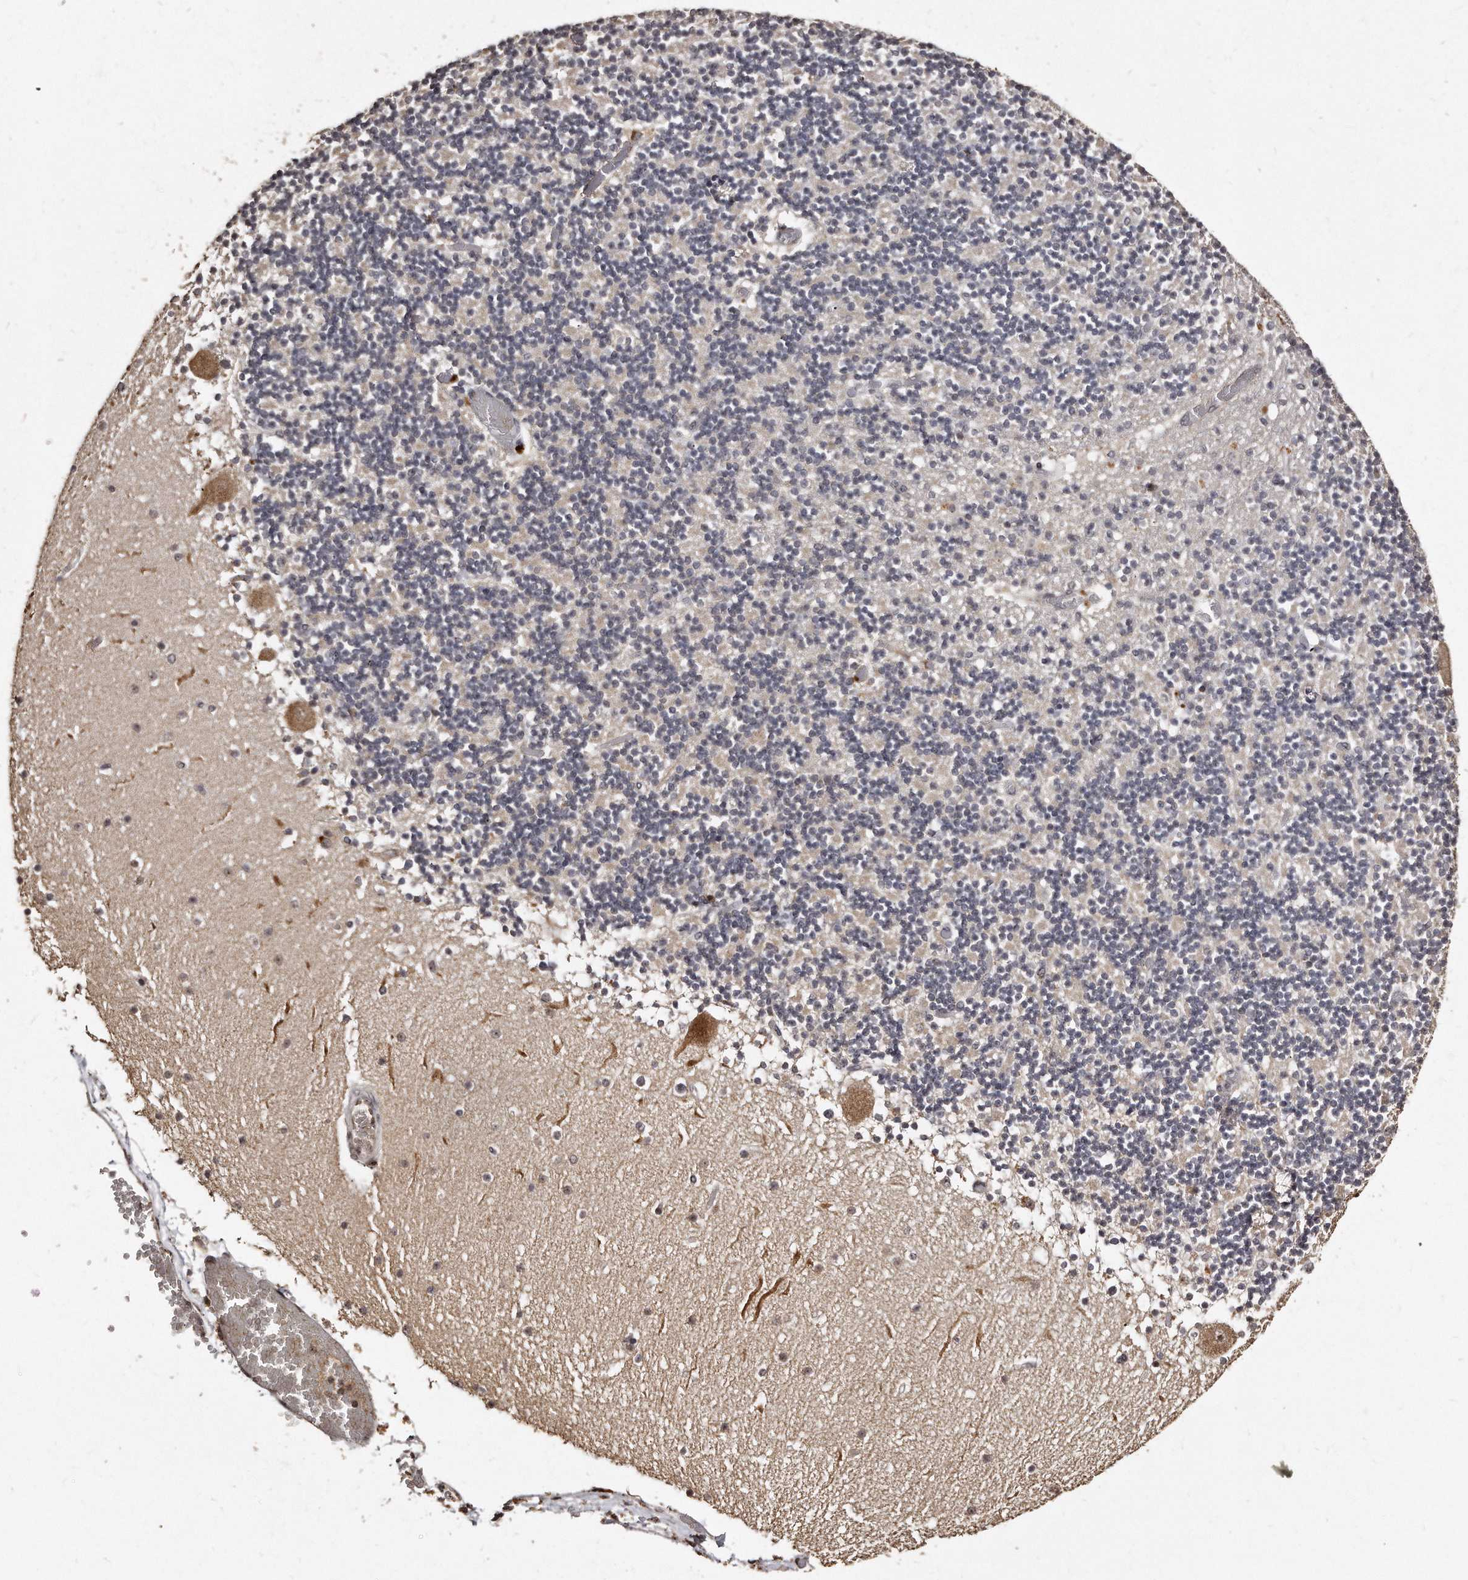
{"staining": {"intensity": "negative", "quantity": "none", "location": "none"}, "tissue": "cerebellum", "cell_type": "Cells in granular layer", "image_type": "normal", "snomed": [{"axis": "morphology", "description": "Normal tissue, NOS"}, {"axis": "topography", "description": "Cerebellum"}], "caption": "The image exhibits no significant positivity in cells in granular layer of cerebellum. (Immunohistochemistry, brightfield microscopy, high magnification).", "gene": "TSHR", "patient": {"sex": "female", "age": 28}}